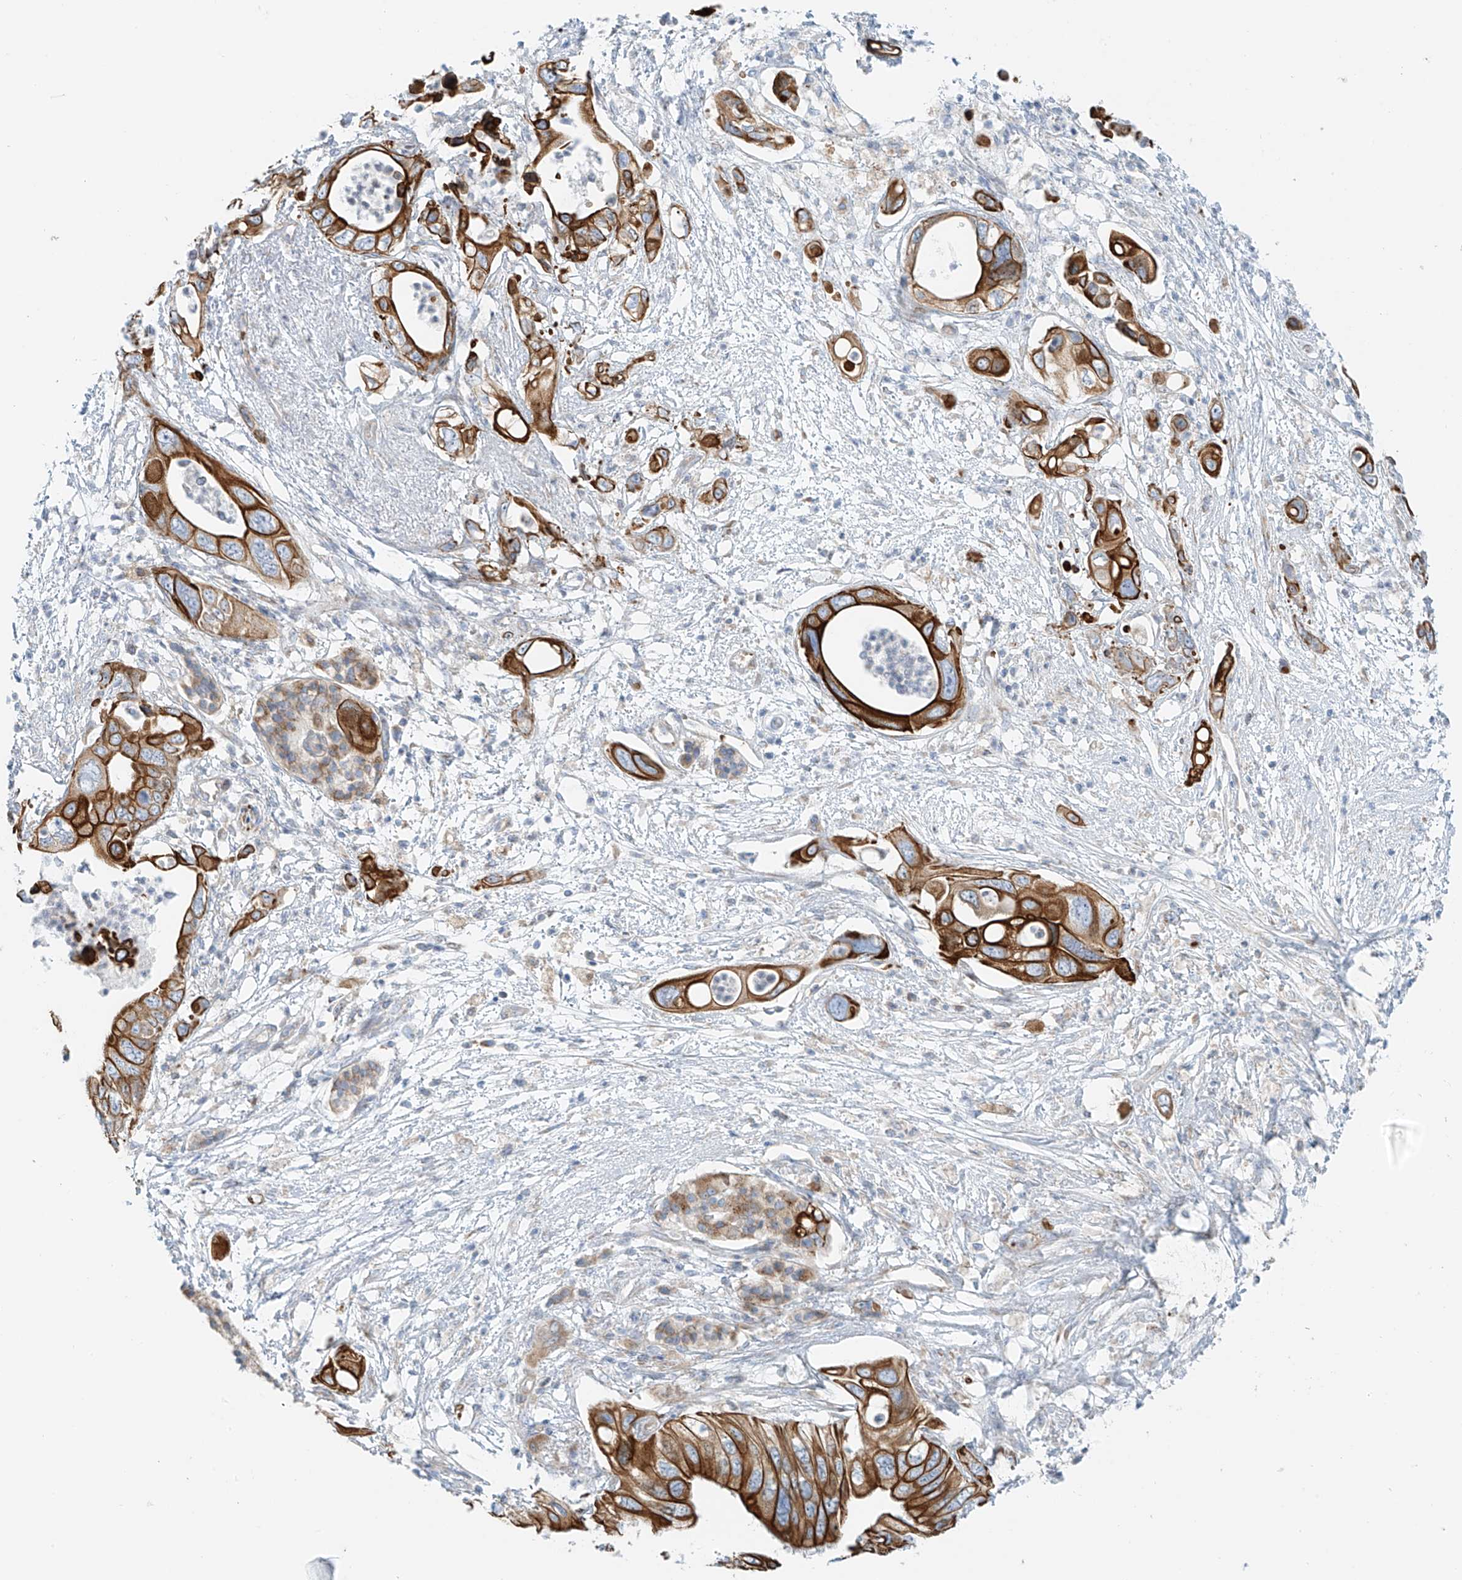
{"staining": {"intensity": "strong", "quantity": ">75%", "location": "cytoplasmic/membranous"}, "tissue": "pancreatic cancer", "cell_type": "Tumor cells", "image_type": "cancer", "snomed": [{"axis": "morphology", "description": "Adenocarcinoma, NOS"}, {"axis": "topography", "description": "Pancreas"}], "caption": "Pancreatic adenocarcinoma stained with IHC reveals strong cytoplasmic/membranous positivity in about >75% of tumor cells.", "gene": "EIPR1", "patient": {"sex": "male", "age": 66}}